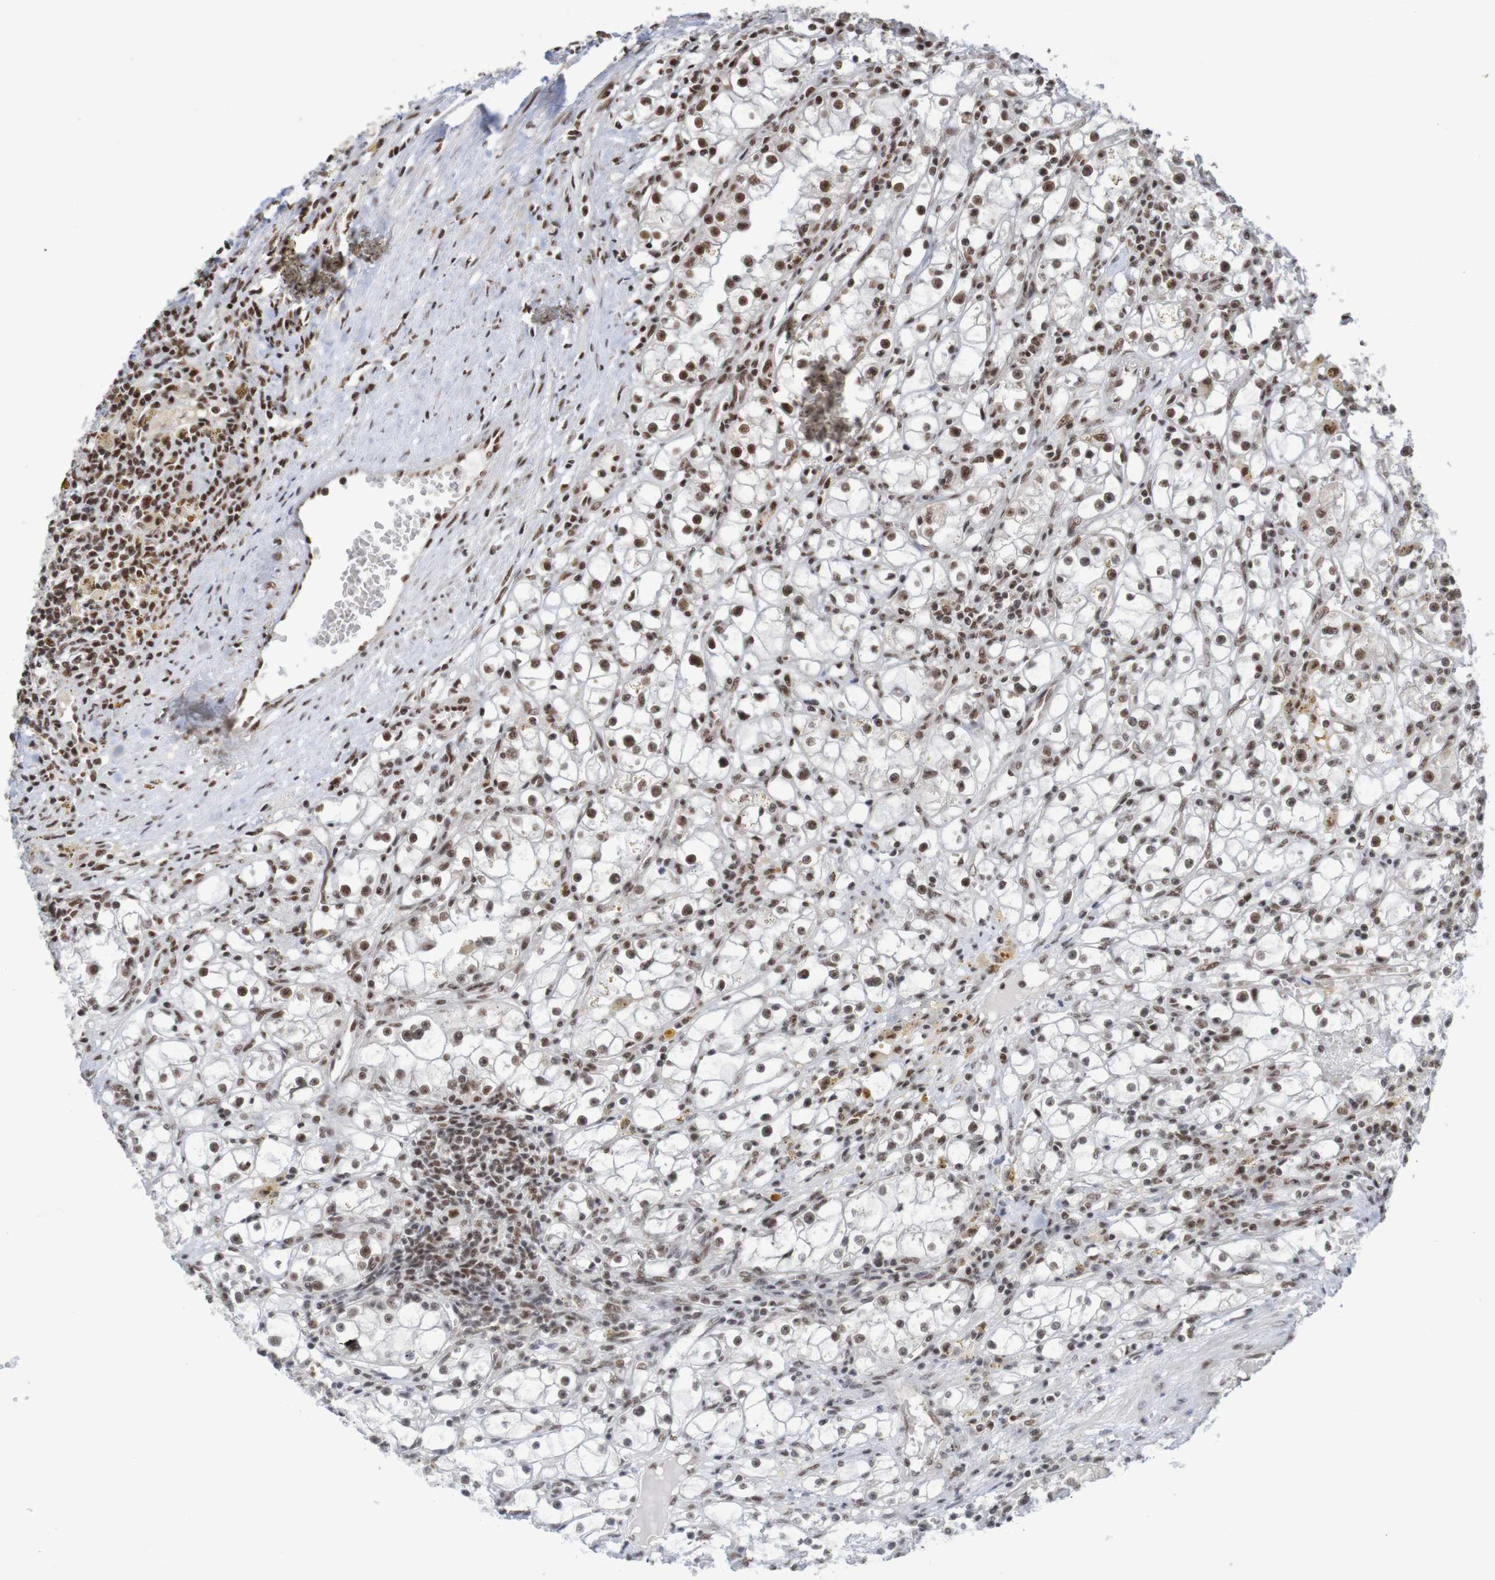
{"staining": {"intensity": "strong", "quantity": "25%-75%", "location": "nuclear"}, "tissue": "renal cancer", "cell_type": "Tumor cells", "image_type": "cancer", "snomed": [{"axis": "morphology", "description": "Adenocarcinoma, NOS"}, {"axis": "topography", "description": "Kidney"}], "caption": "Brown immunohistochemical staining in renal cancer shows strong nuclear positivity in approximately 25%-75% of tumor cells.", "gene": "THRAP3", "patient": {"sex": "male", "age": 56}}